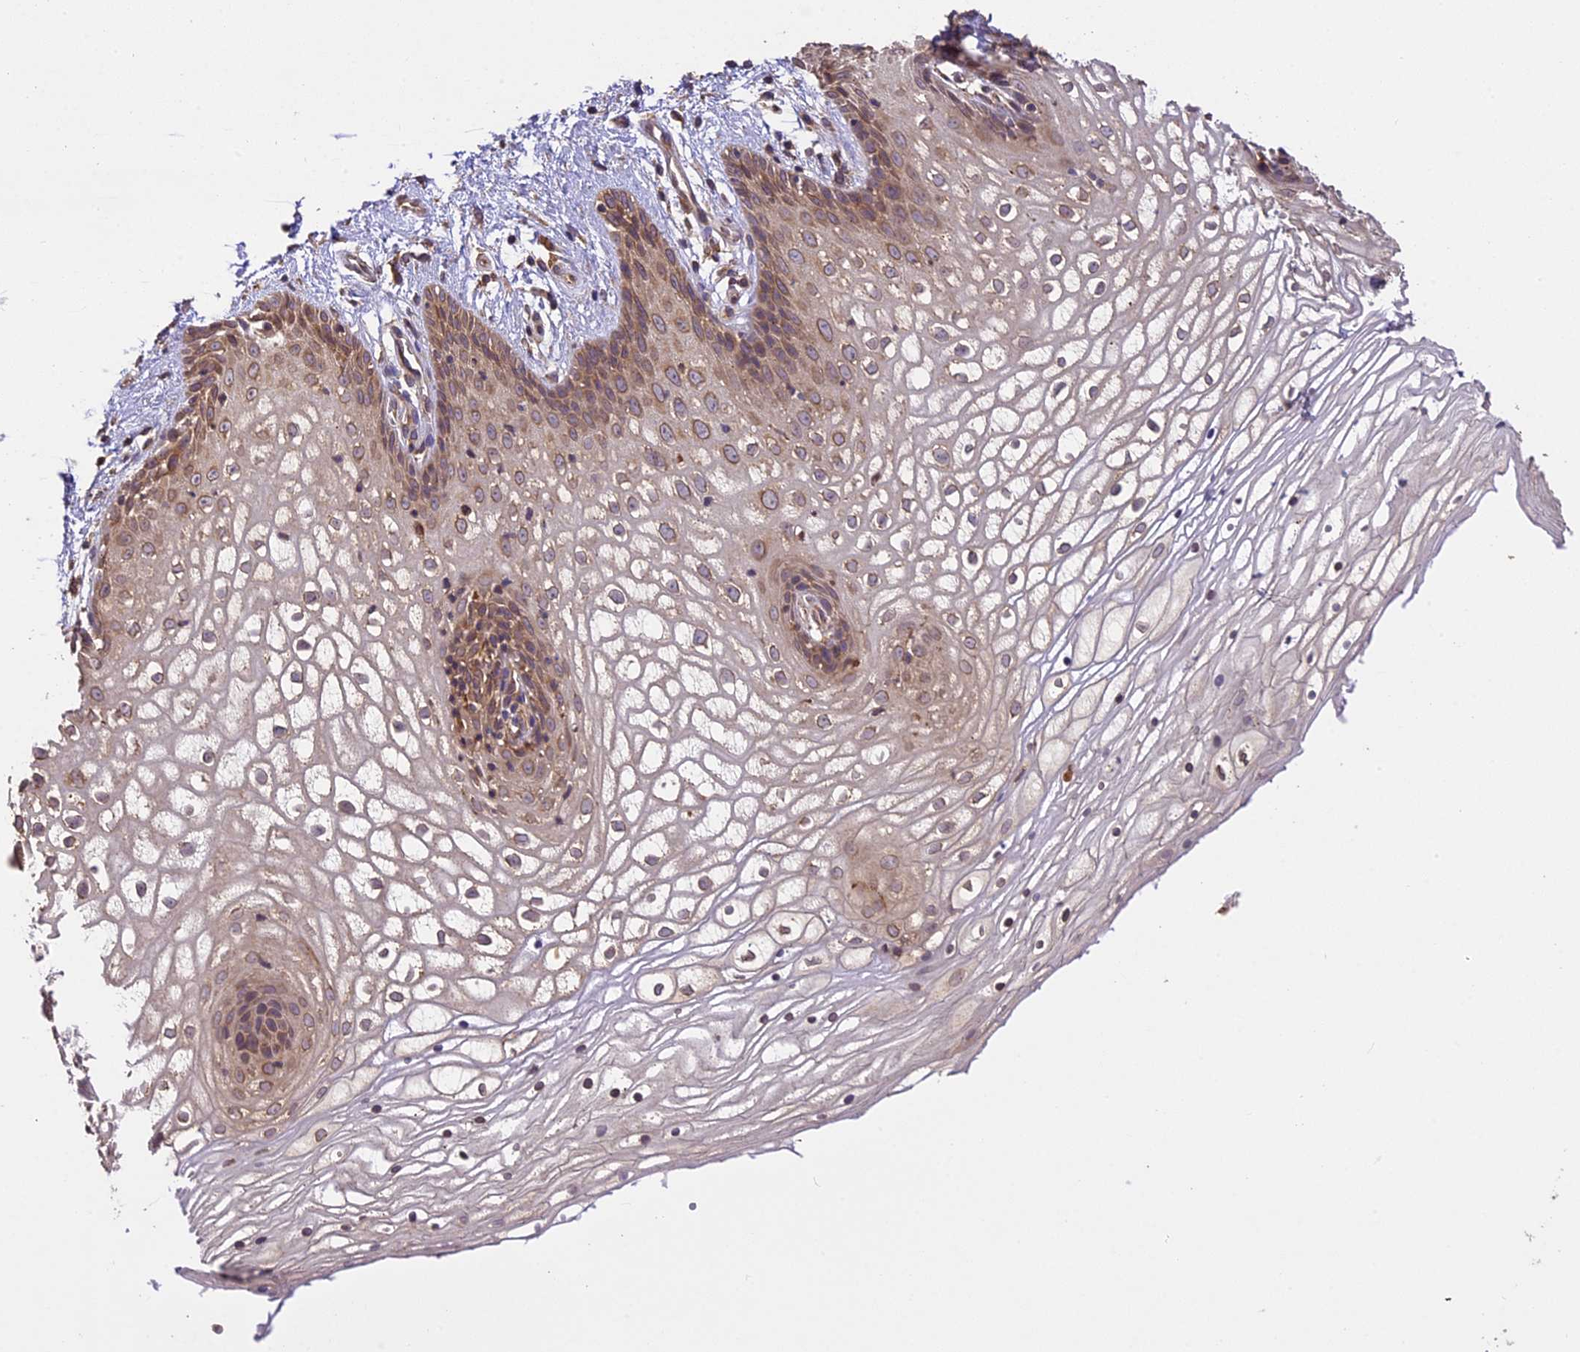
{"staining": {"intensity": "moderate", "quantity": ">75%", "location": "cytoplasmic/membranous"}, "tissue": "vagina", "cell_type": "Squamous epithelial cells", "image_type": "normal", "snomed": [{"axis": "morphology", "description": "Normal tissue, NOS"}, {"axis": "topography", "description": "Vagina"}], "caption": "An image of human vagina stained for a protein exhibits moderate cytoplasmic/membranous brown staining in squamous epithelial cells. (DAB (3,3'-diaminobenzidine) = brown stain, brightfield microscopy at high magnification).", "gene": "BRAP", "patient": {"sex": "female", "age": 34}}